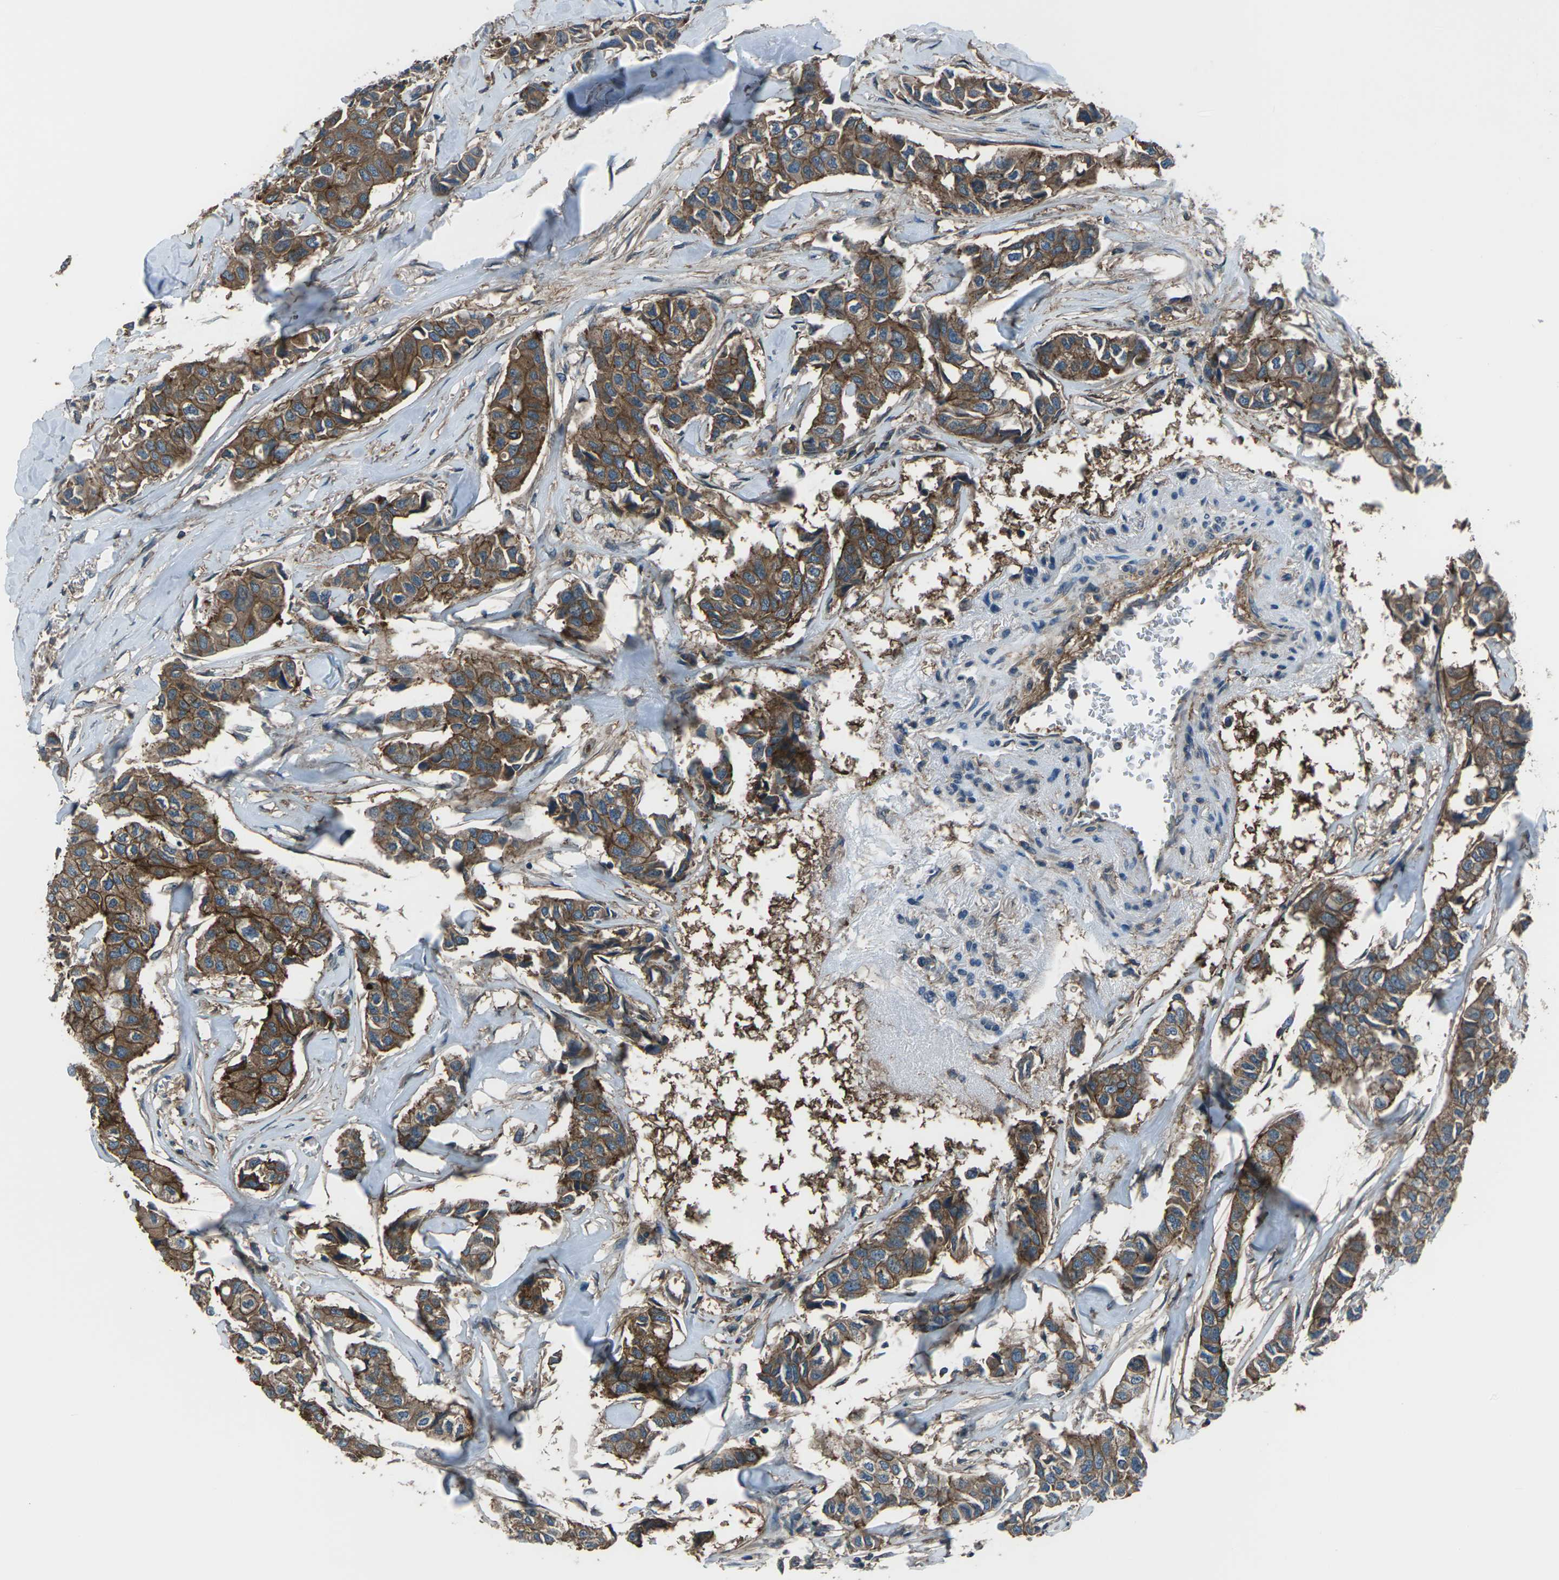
{"staining": {"intensity": "strong", "quantity": ">75%", "location": "cytoplasmic/membranous"}, "tissue": "breast cancer", "cell_type": "Tumor cells", "image_type": "cancer", "snomed": [{"axis": "morphology", "description": "Duct carcinoma"}, {"axis": "topography", "description": "Breast"}], "caption": "A brown stain highlights strong cytoplasmic/membranous staining of a protein in human invasive ductal carcinoma (breast) tumor cells.", "gene": "CMTM4", "patient": {"sex": "female", "age": 80}}